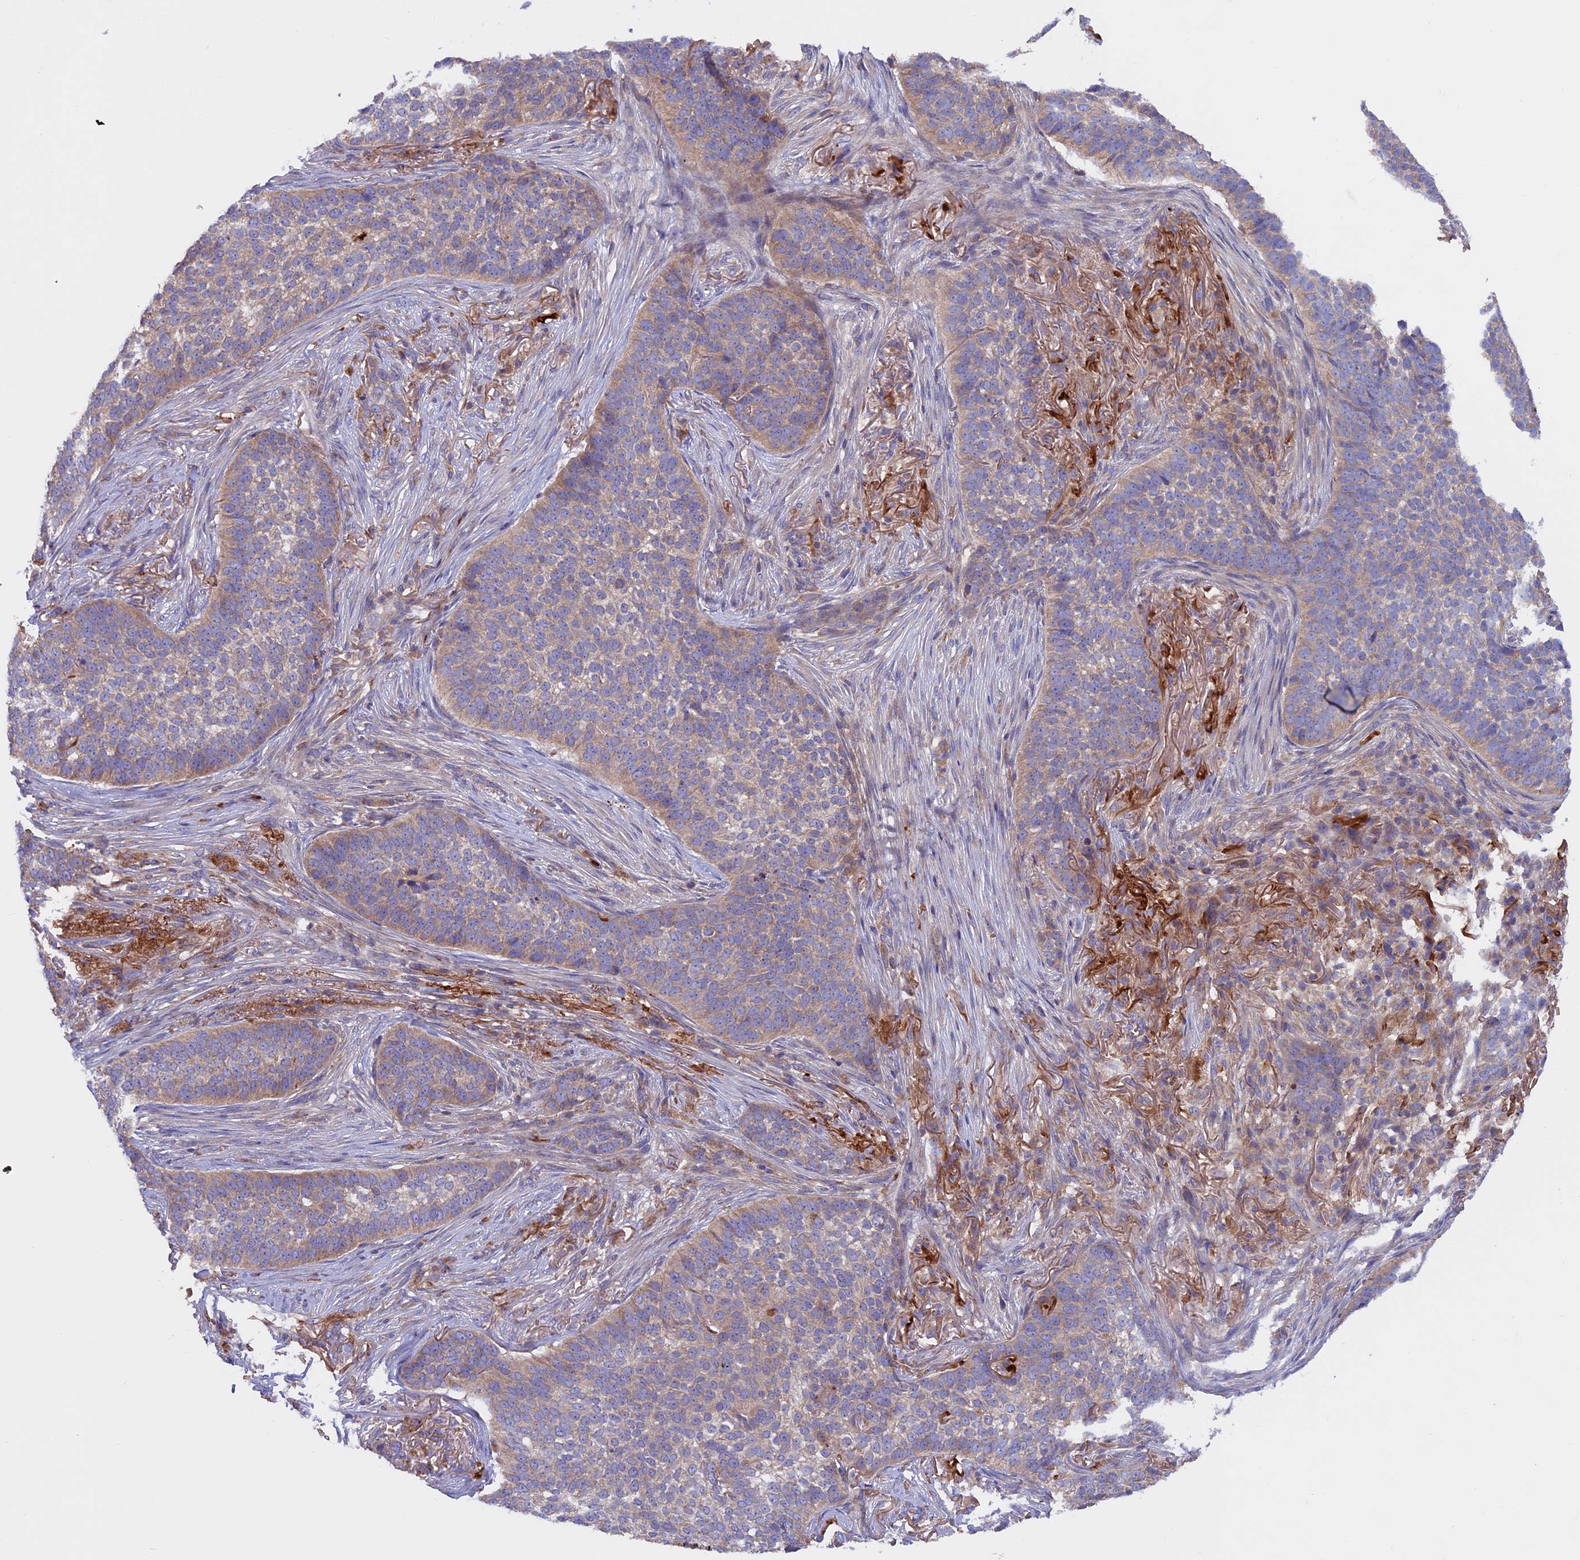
{"staining": {"intensity": "weak", "quantity": "25%-75%", "location": "cytoplasmic/membranous"}, "tissue": "skin cancer", "cell_type": "Tumor cells", "image_type": "cancer", "snomed": [{"axis": "morphology", "description": "Basal cell carcinoma"}, {"axis": "topography", "description": "Skin"}], "caption": "Tumor cells demonstrate low levels of weak cytoplasmic/membranous expression in about 25%-75% of cells in skin cancer.", "gene": "PTPN9", "patient": {"sex": "male", "age": 85}}